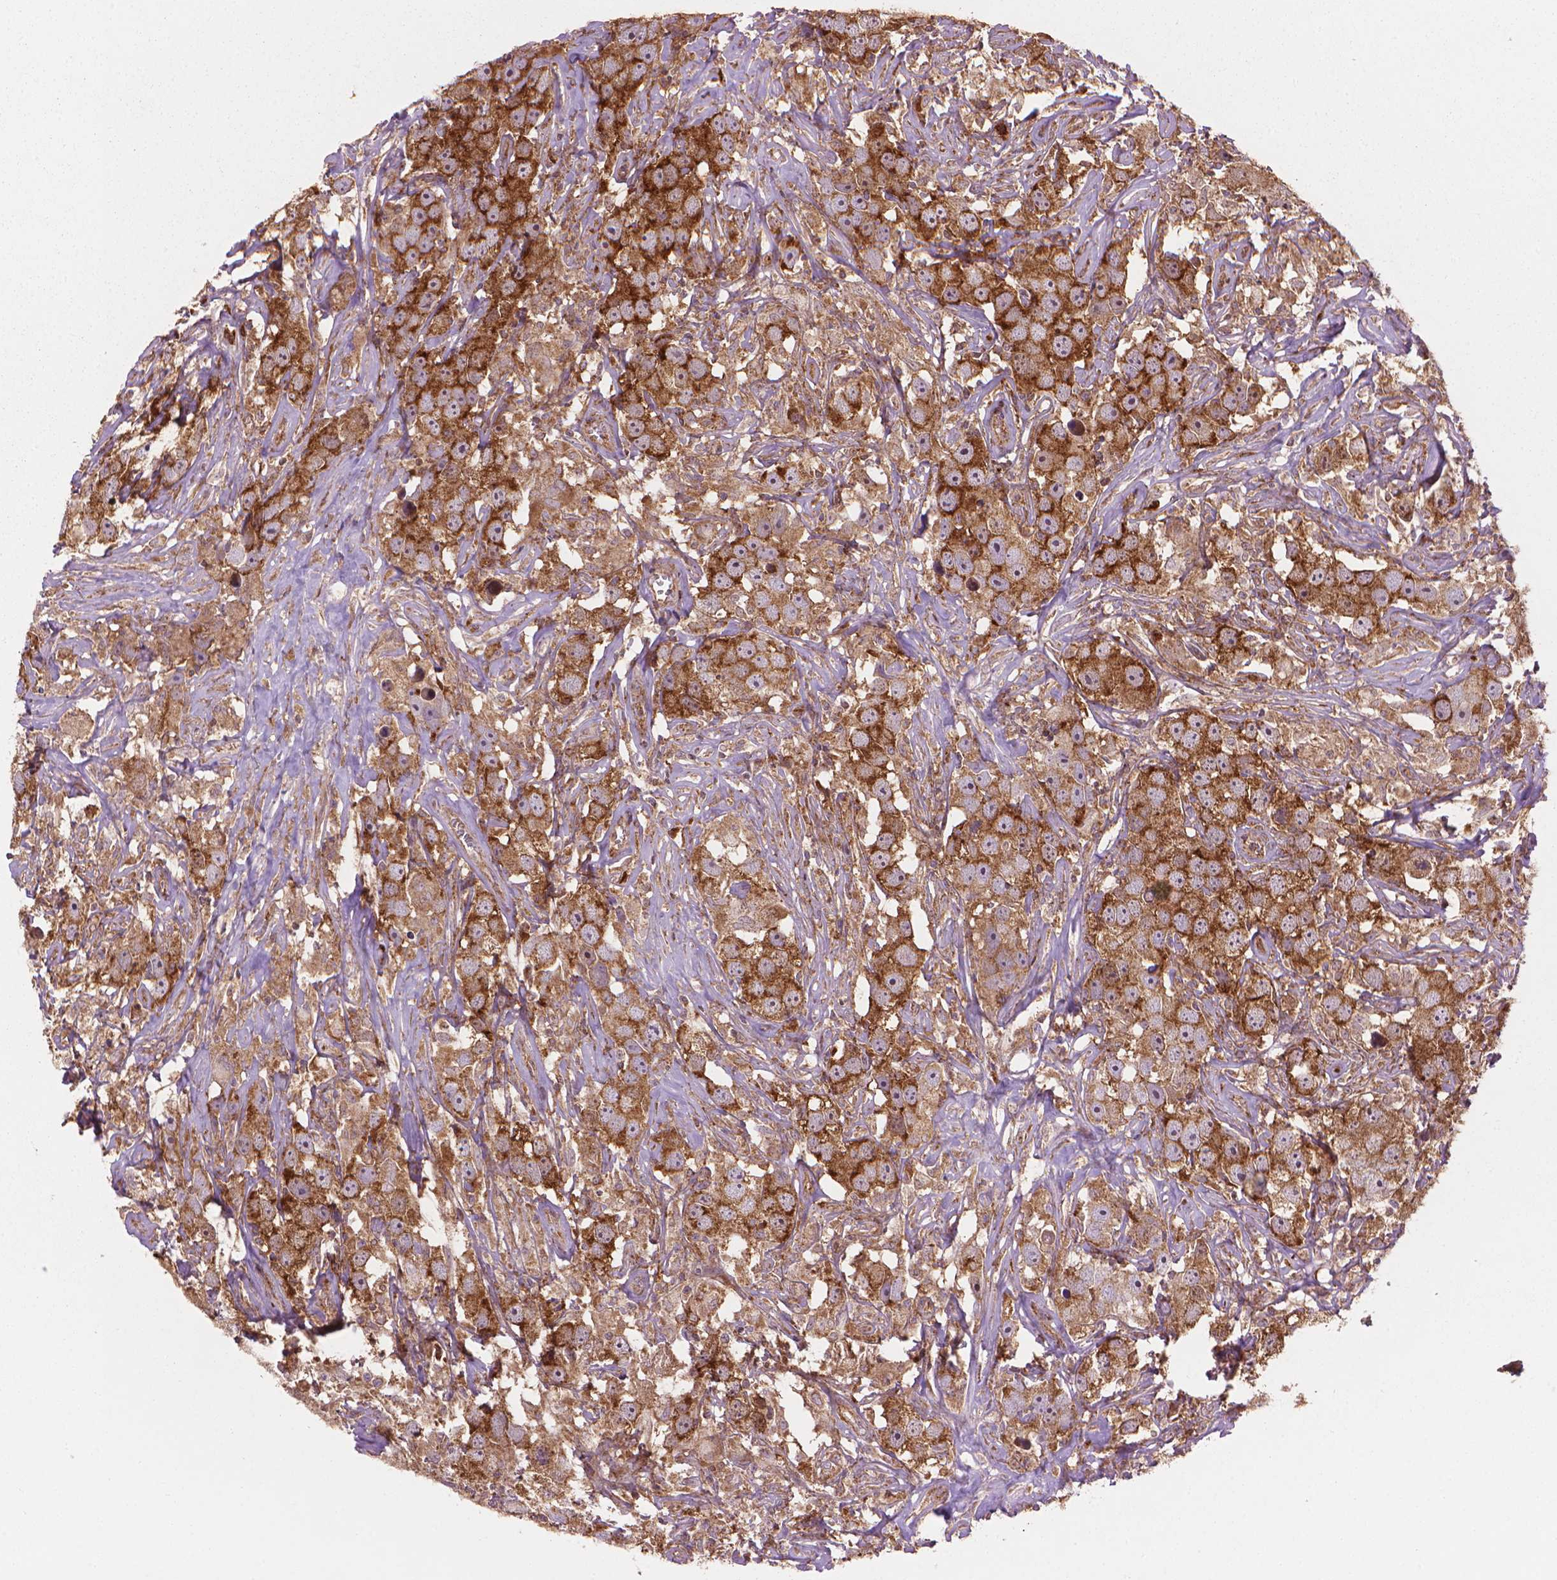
{"staining": {"intensity": "moderate", "quantity": ">75%", "location": "cytoplasmic/membranous"}, "tissue": "testis cancer", "cell_type": "Tumor cells", "image_type": "cancer", "snomed": [{"axis": "morphology", "description": "Seminoma, NOS"}, {"axis": "topography", "description": "Testis"}], "caption": "This is an image of immunohistochemistry staining of seminoma (testis), which shows moderate staining in the cytoplasmic/membranous of tumor cells.", "gene": "VARS2", "patient": {"sex": "male", "age": 49}}